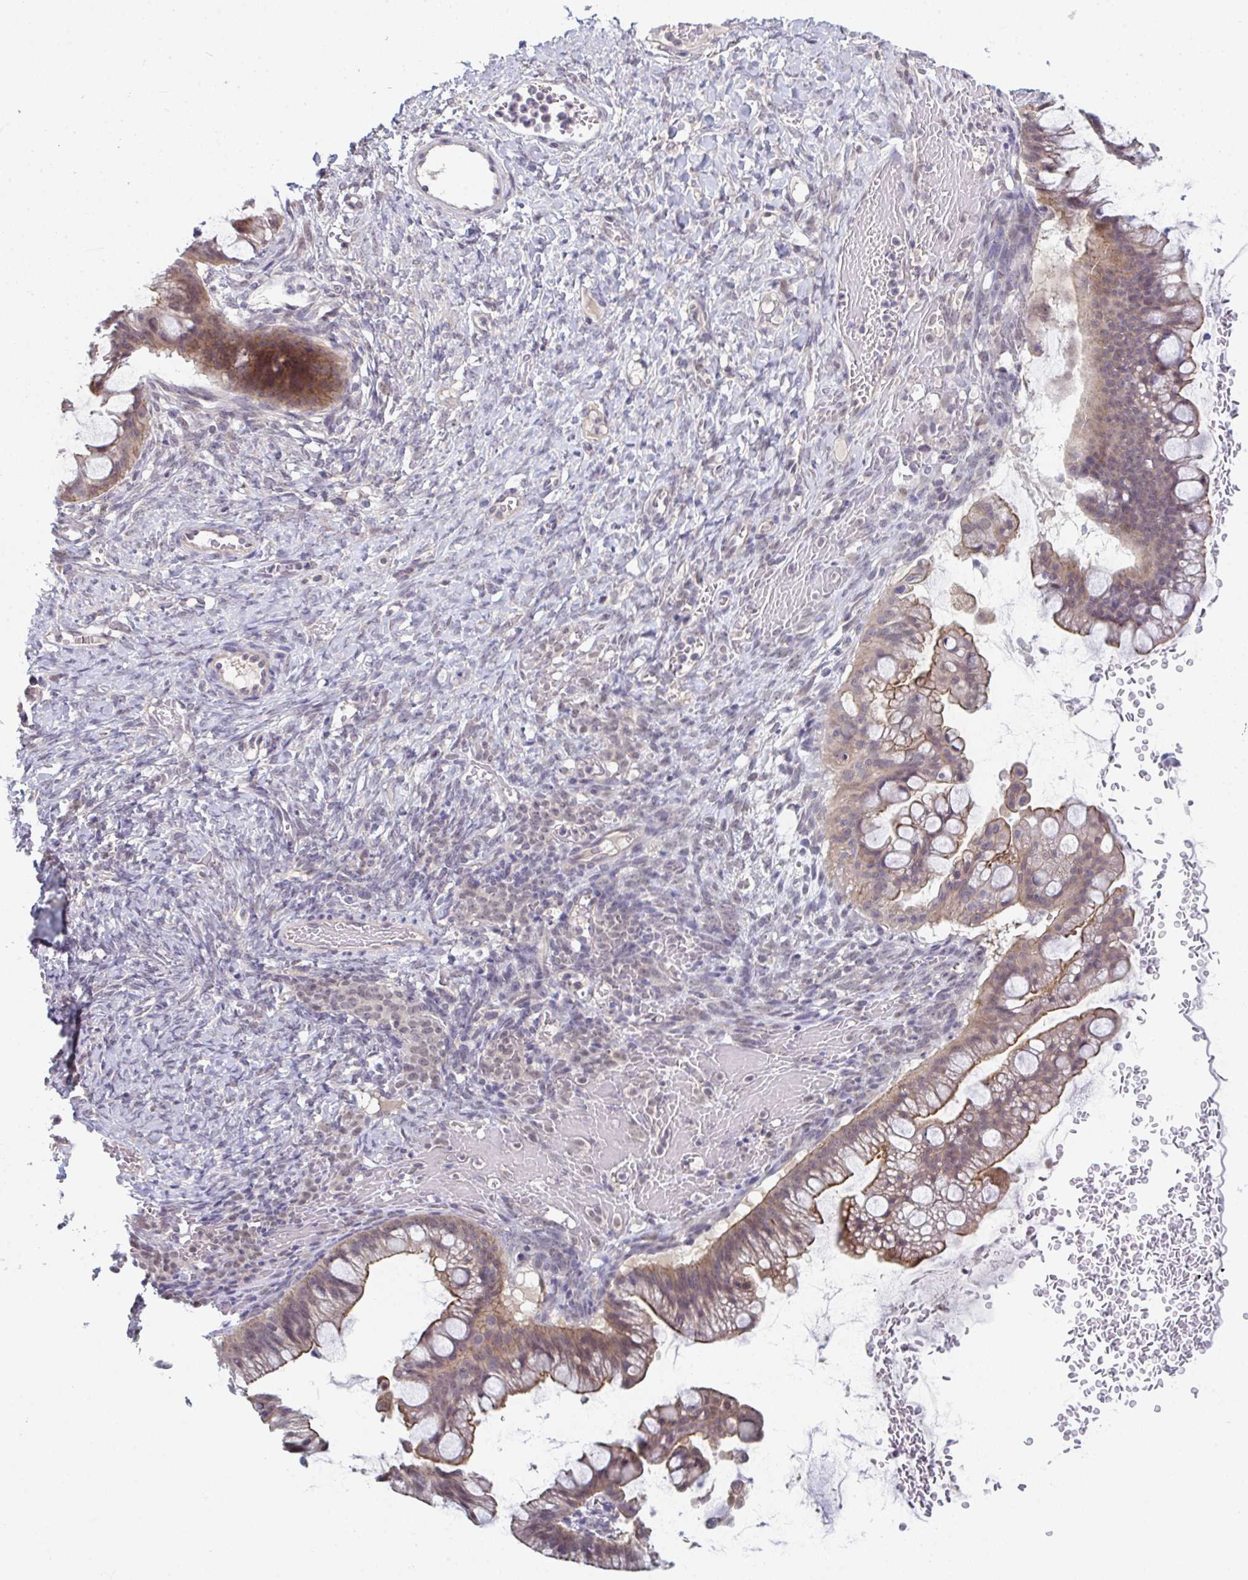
{"staining": {"intensity": "moderate", "quantity": ">75%", "location": "cytoplasmic/membranous"}, "tissue": "ovarian cancer", "cell_type": "Tumor cells", "image_type": "cancer", "snomed": [{"axis": "morphology", "description": "Cystadenocarcinoma, mucinous, NOS"}, {"axis": "topography", "description": "Ovary"}], "caption": "Immunohistochemical staining of human ovarian cancer displays moderate cytoplasmic/membranous protein expression in about >75% of tumor cells. (brown staining indicates protein expression, while blue staining denotes nuclei).", "gene": "ZNF214", "patient": {"sex": "female", "age": 73}}